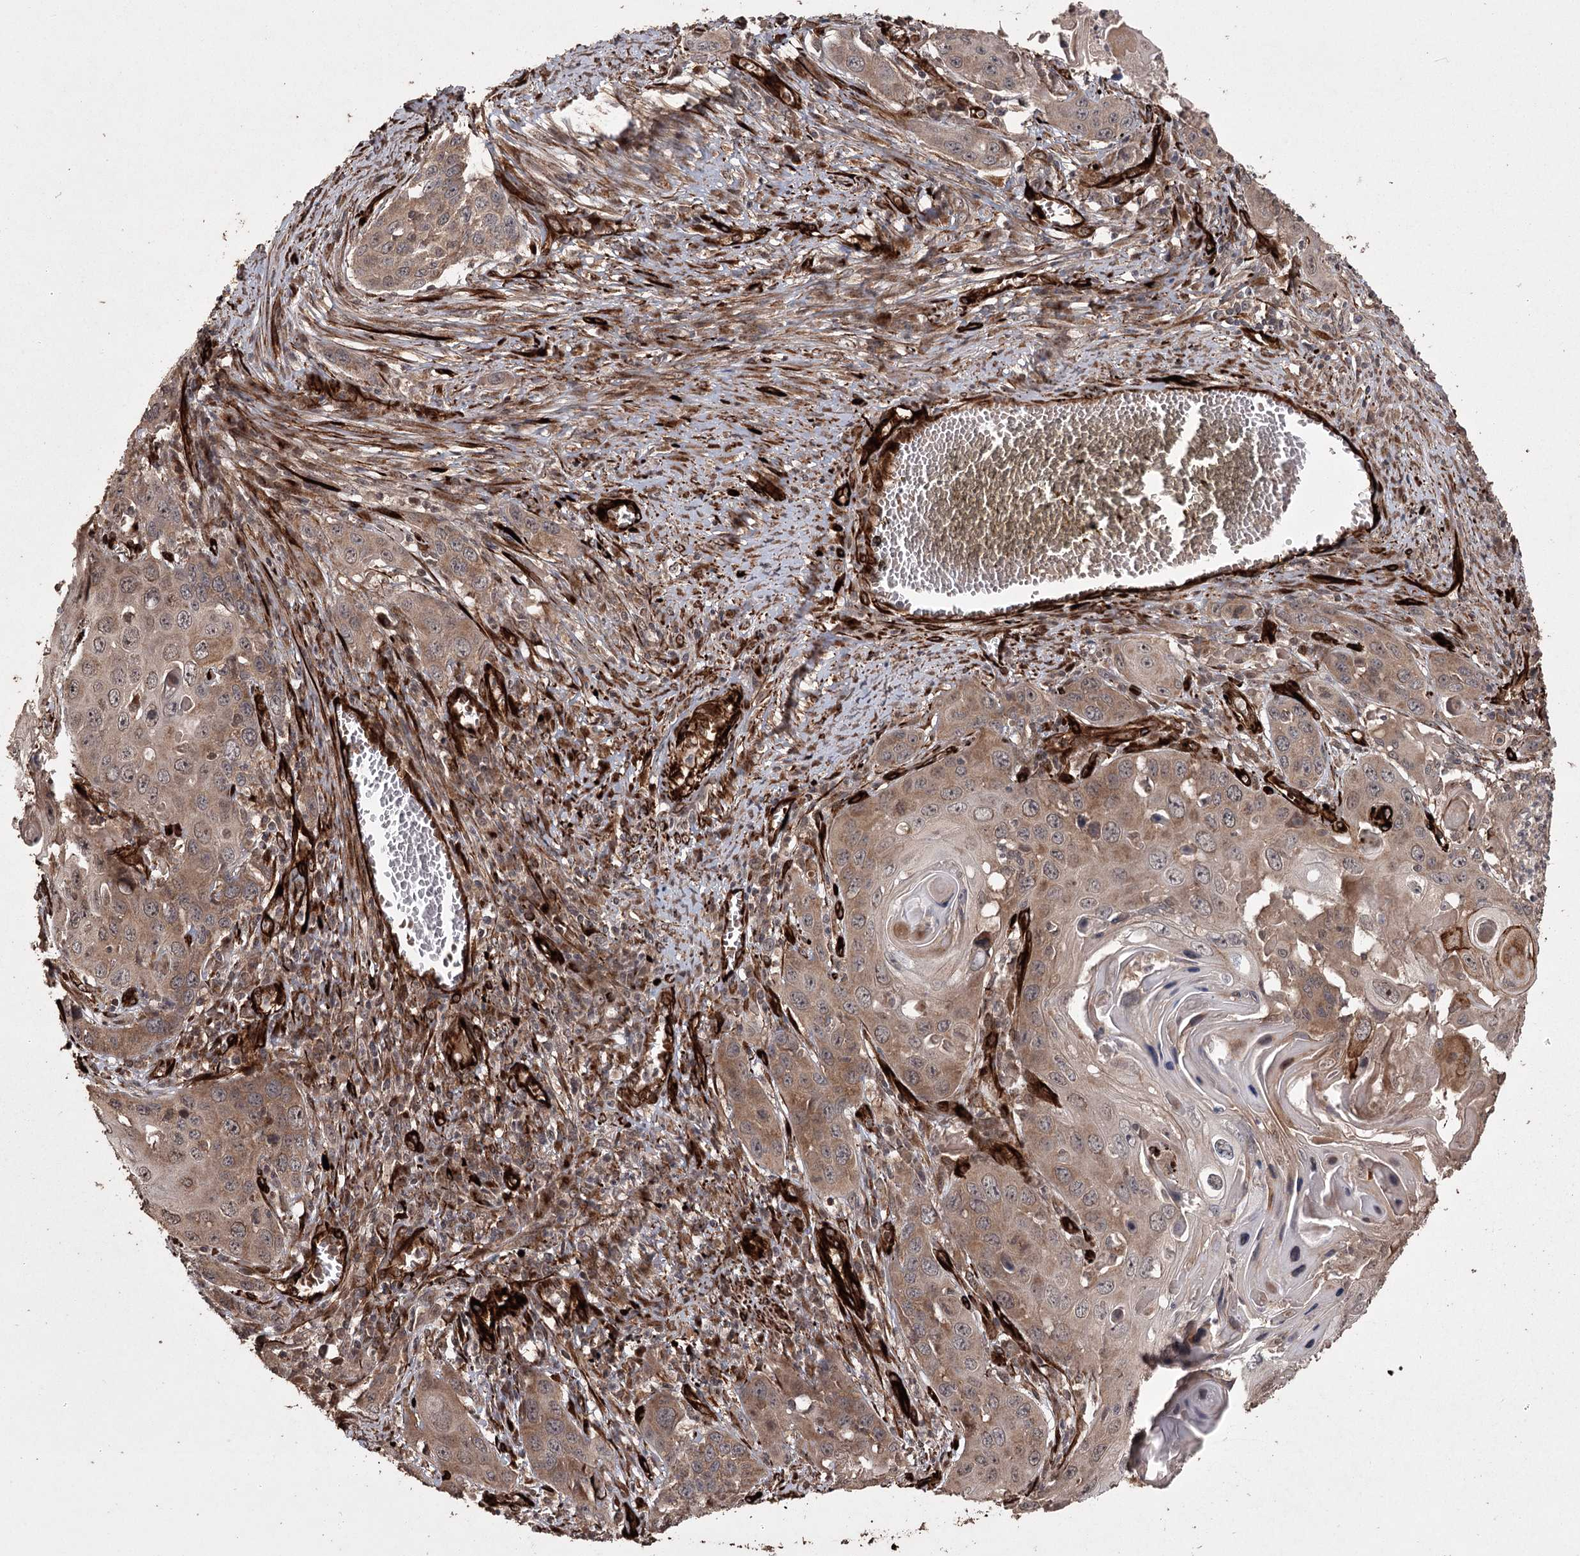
{"staining": {"intensity": "moderate", "quantity": ">75%", "location": "cytoplasmic/membranous"}, "tissue": "skin cancer", "cell_type": "Tumor cells", "image_type": "cancer", "snomed": [{"axis": "morphology", "description": "Squamous cell carcinoma, NOS"}, {"axis": "topography", "description": "Skin"}], "caption": "A photomicrograph showing moderate cytoplasmic/membranous positivity in approximately >75% of tumor cells in skin cancer (squamous cell carcinoma), as visualized by brown immunohistochemical staining.", "gene": "RPAP3", "patient": {"sex": "male", "age": 55}}